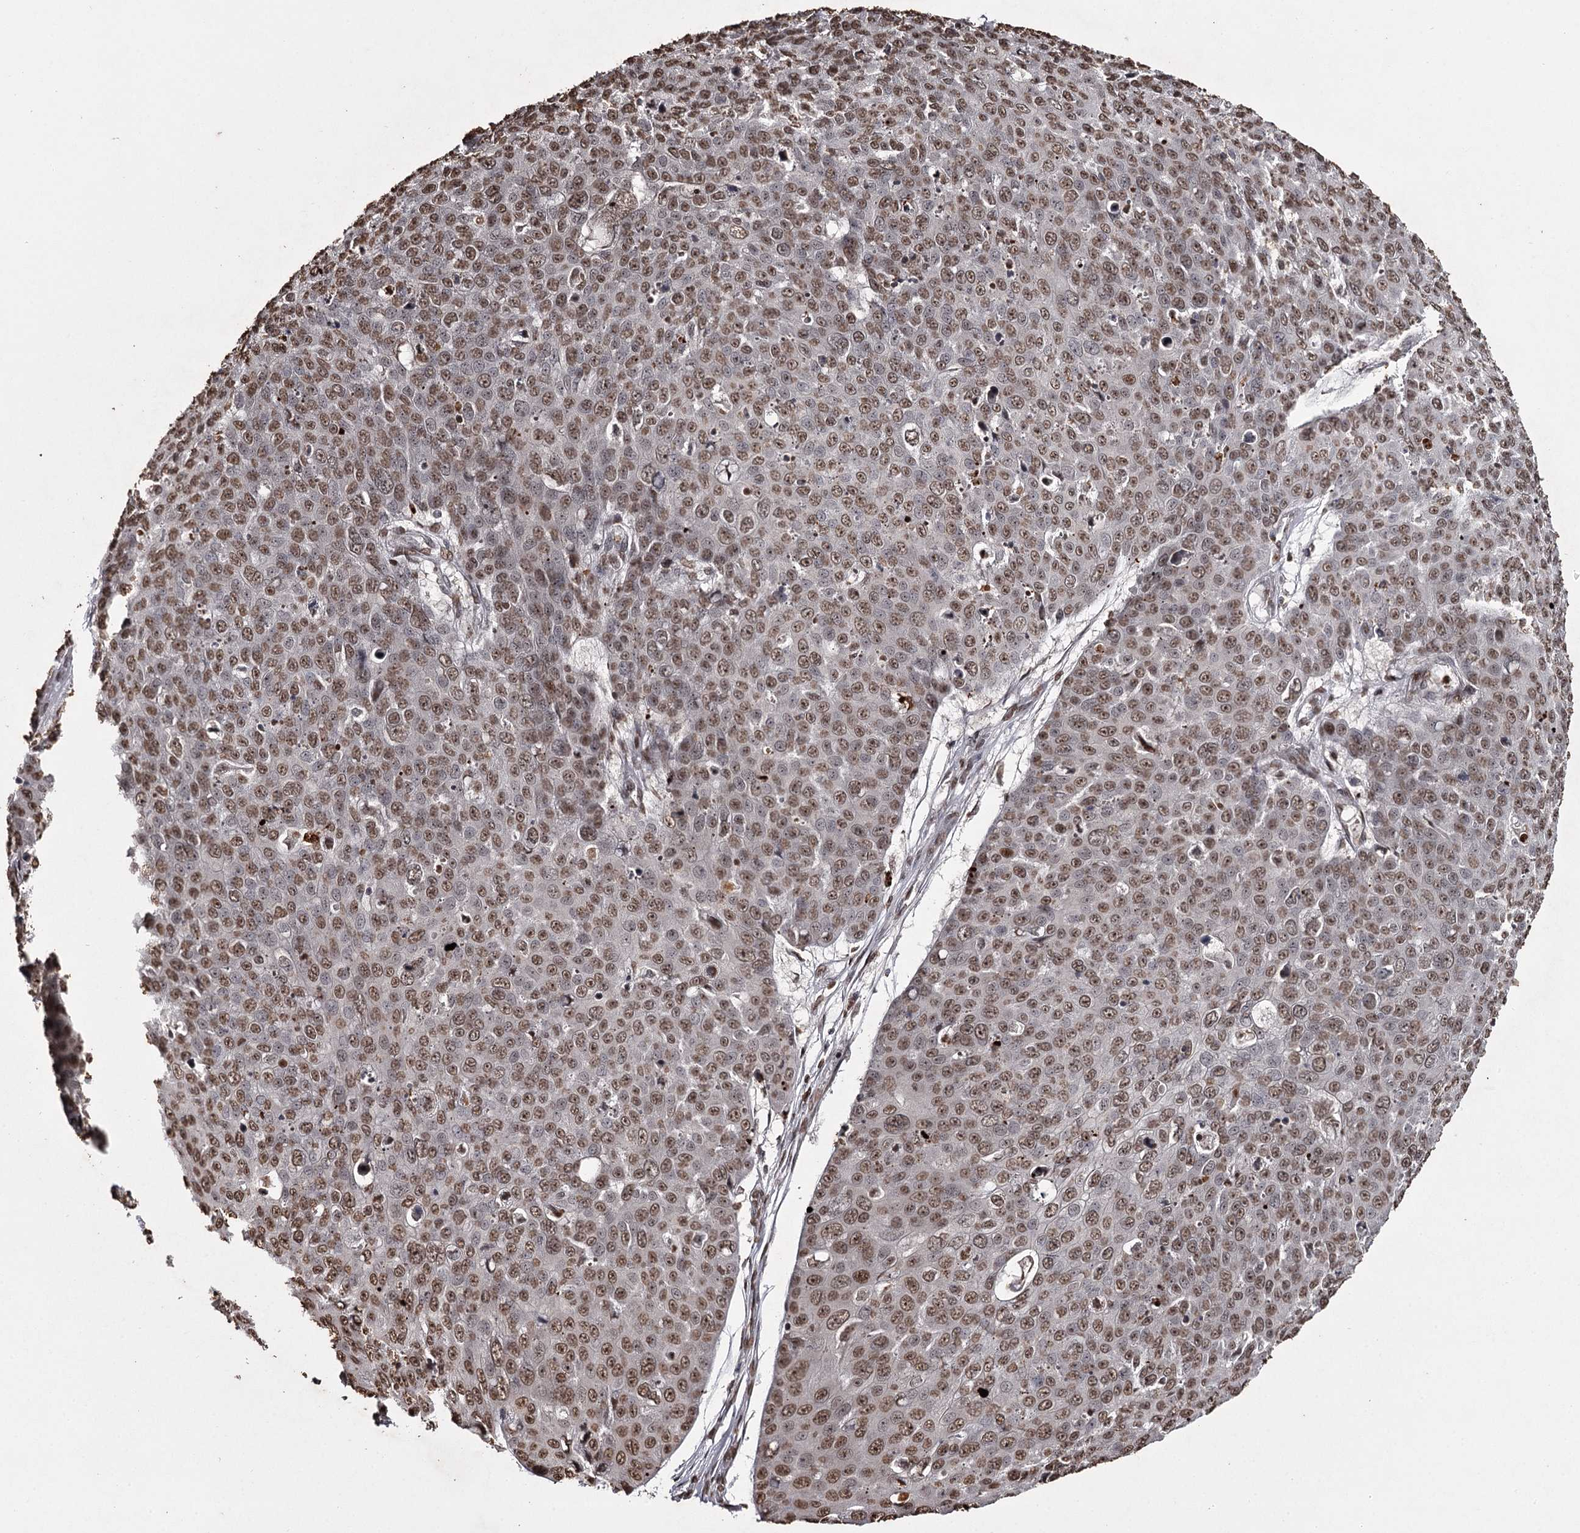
{"staining": {"intensity": "moderate", "quantity": ">75%", "location": "nuclear"}, "tissue": "skin cancer", "cell_type": "Tumor cells", "image_type": "cancer", "snomed": [{"axis": "morphology", "description": "Squamous cell carcinoma, NOS"}, {"axis": "topography", "description": "Skin"}], "caption": "Skin cancer was stained to show a protein in brown. There is medium levels of moderate nuclear staining in approximately >75% of tumor cells.", "gene": "THYN1", "patient": {"sex": "male", "age": 71}}